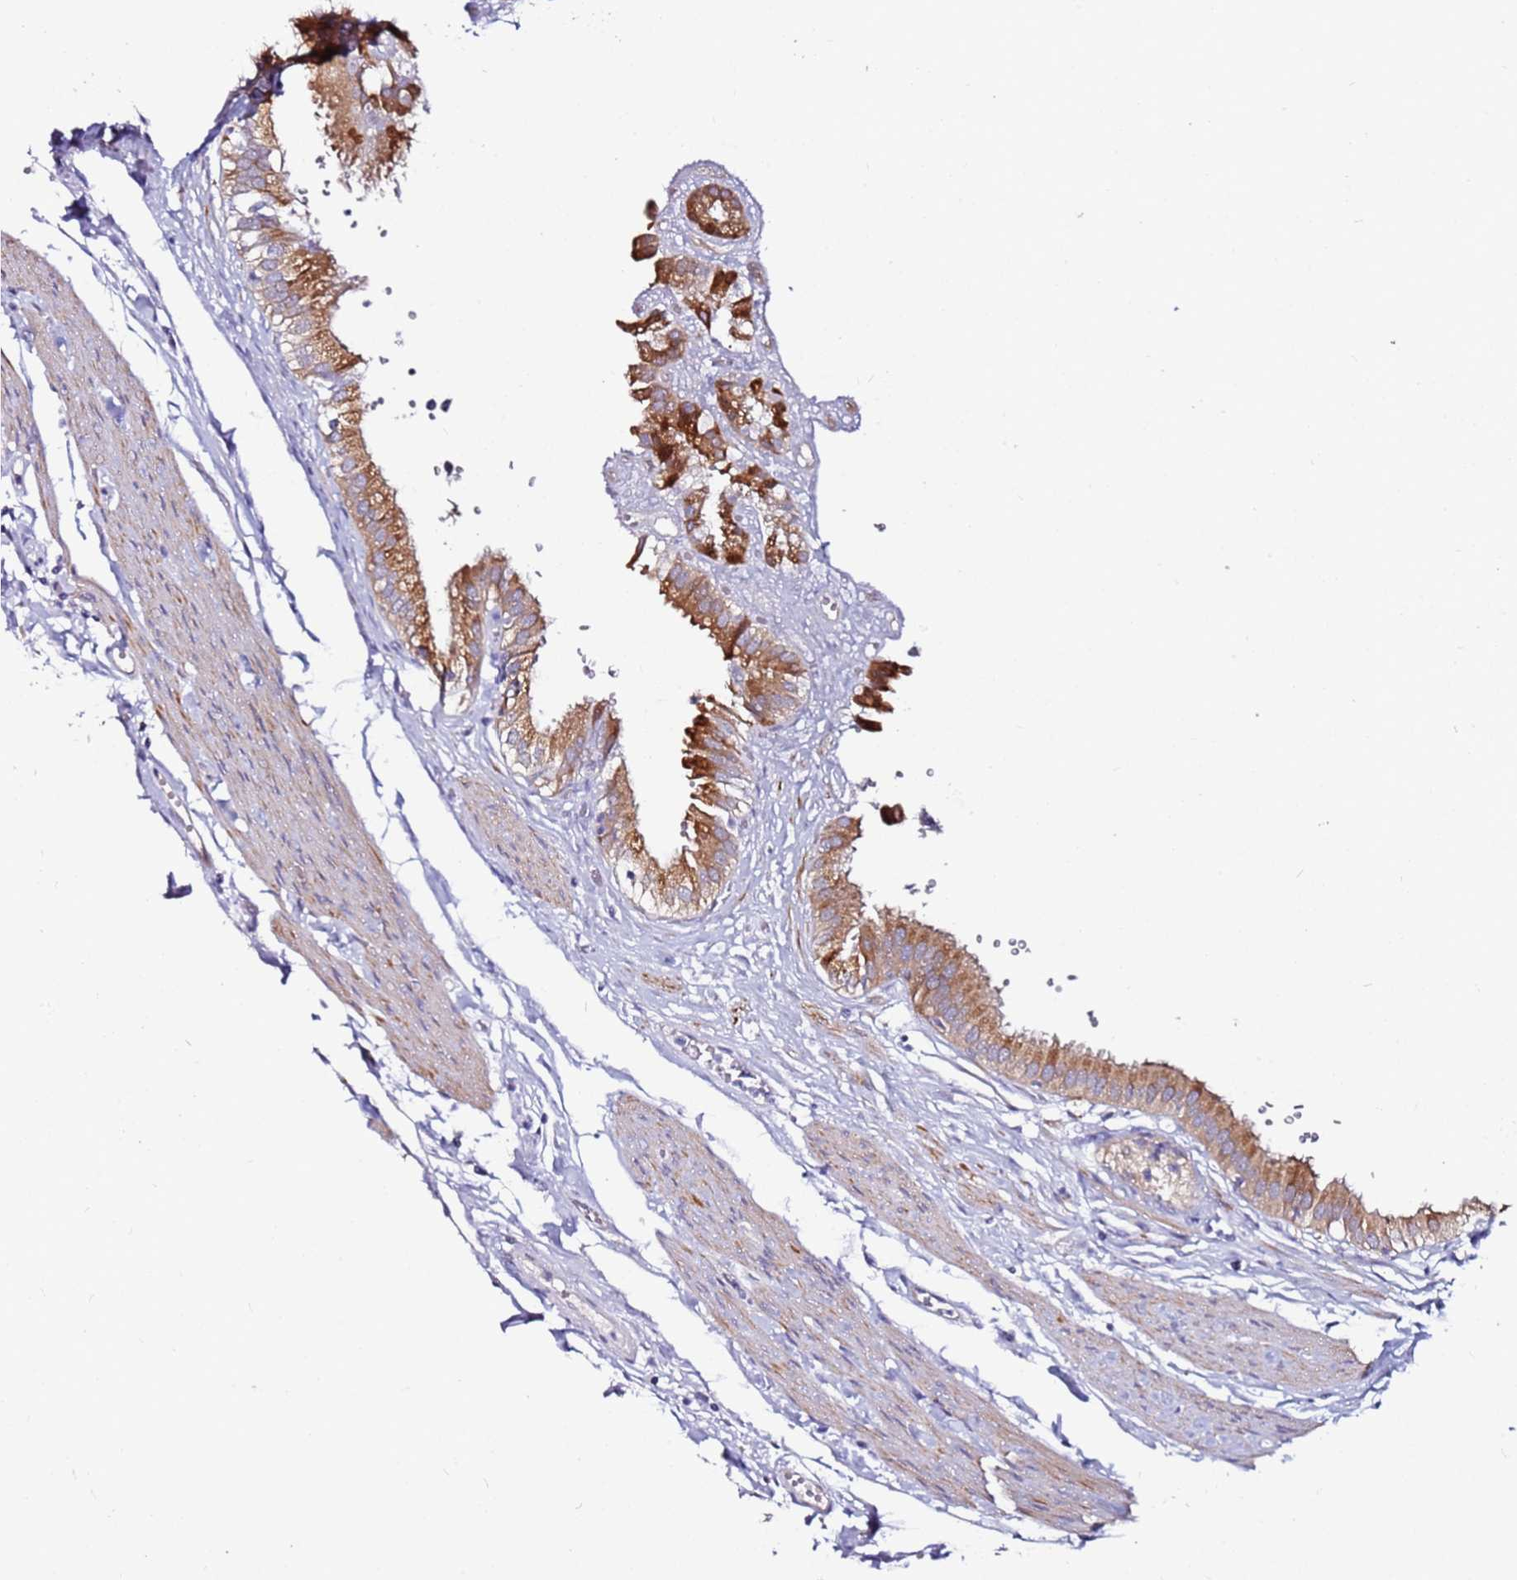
{"staining": {"intensity": "moderate", "quantity": ">75%", "location": "cytoplasmic/membranous"}, "tissue": "gallbladder", "cell_type": "Glandular cells", "image_type": "normal", "snomed": [{"axis": "morphology", "description": "Normal tissue, NOS"}, {"axis": "topography", "description": "Gallbladder"}], "caption": "Immunohistochemical staining of benign gallbladder shows medium levels of moderate cytoplasmic/membranous expression in about >75% of glandular cells. (IHC, brightfield microscopy, high magnification).", "gene": "SRRM5", "patient": {"sex": "female", "age": 61}}